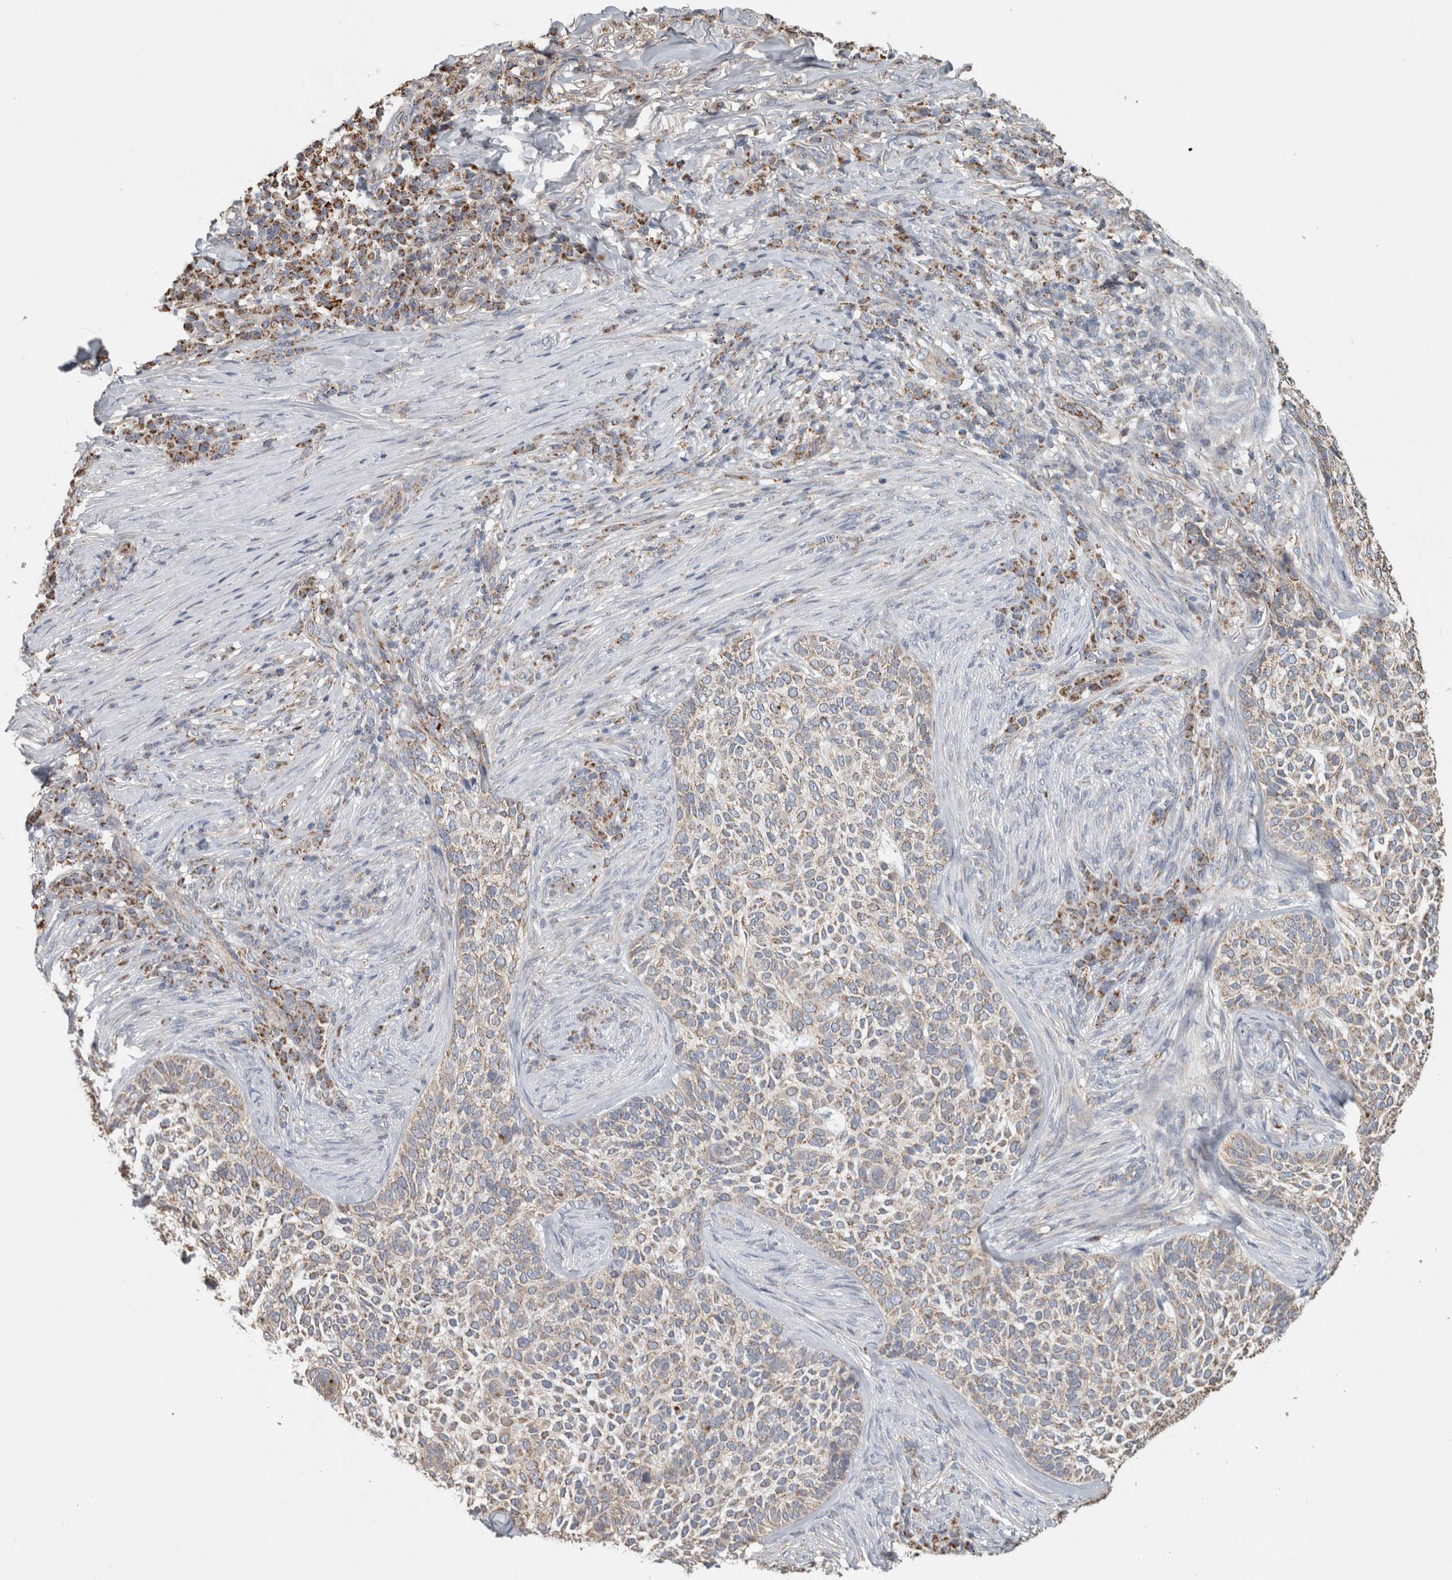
{"staining": {"intensity": "moderate", "quantity": "<25%", "location": "cytoplasmic/membranous"}, "tissue": "skin cancer", "cell_type": "Tumor cells", "image_type": "cancer", "snomed": [{"axis": "morphology", "description": "Basal cell carcinoma"}, {"axis": "topography", "description": "Skin"}], "caption": "Immunohistochemical staining of skin basal cell carcinoma shows moderate cytoplasmic/membranous protein positivity in approximately <25% of tumor cells.", "gene": "ST8SIA1", "patient": {"sex": "female", "age": 64}}